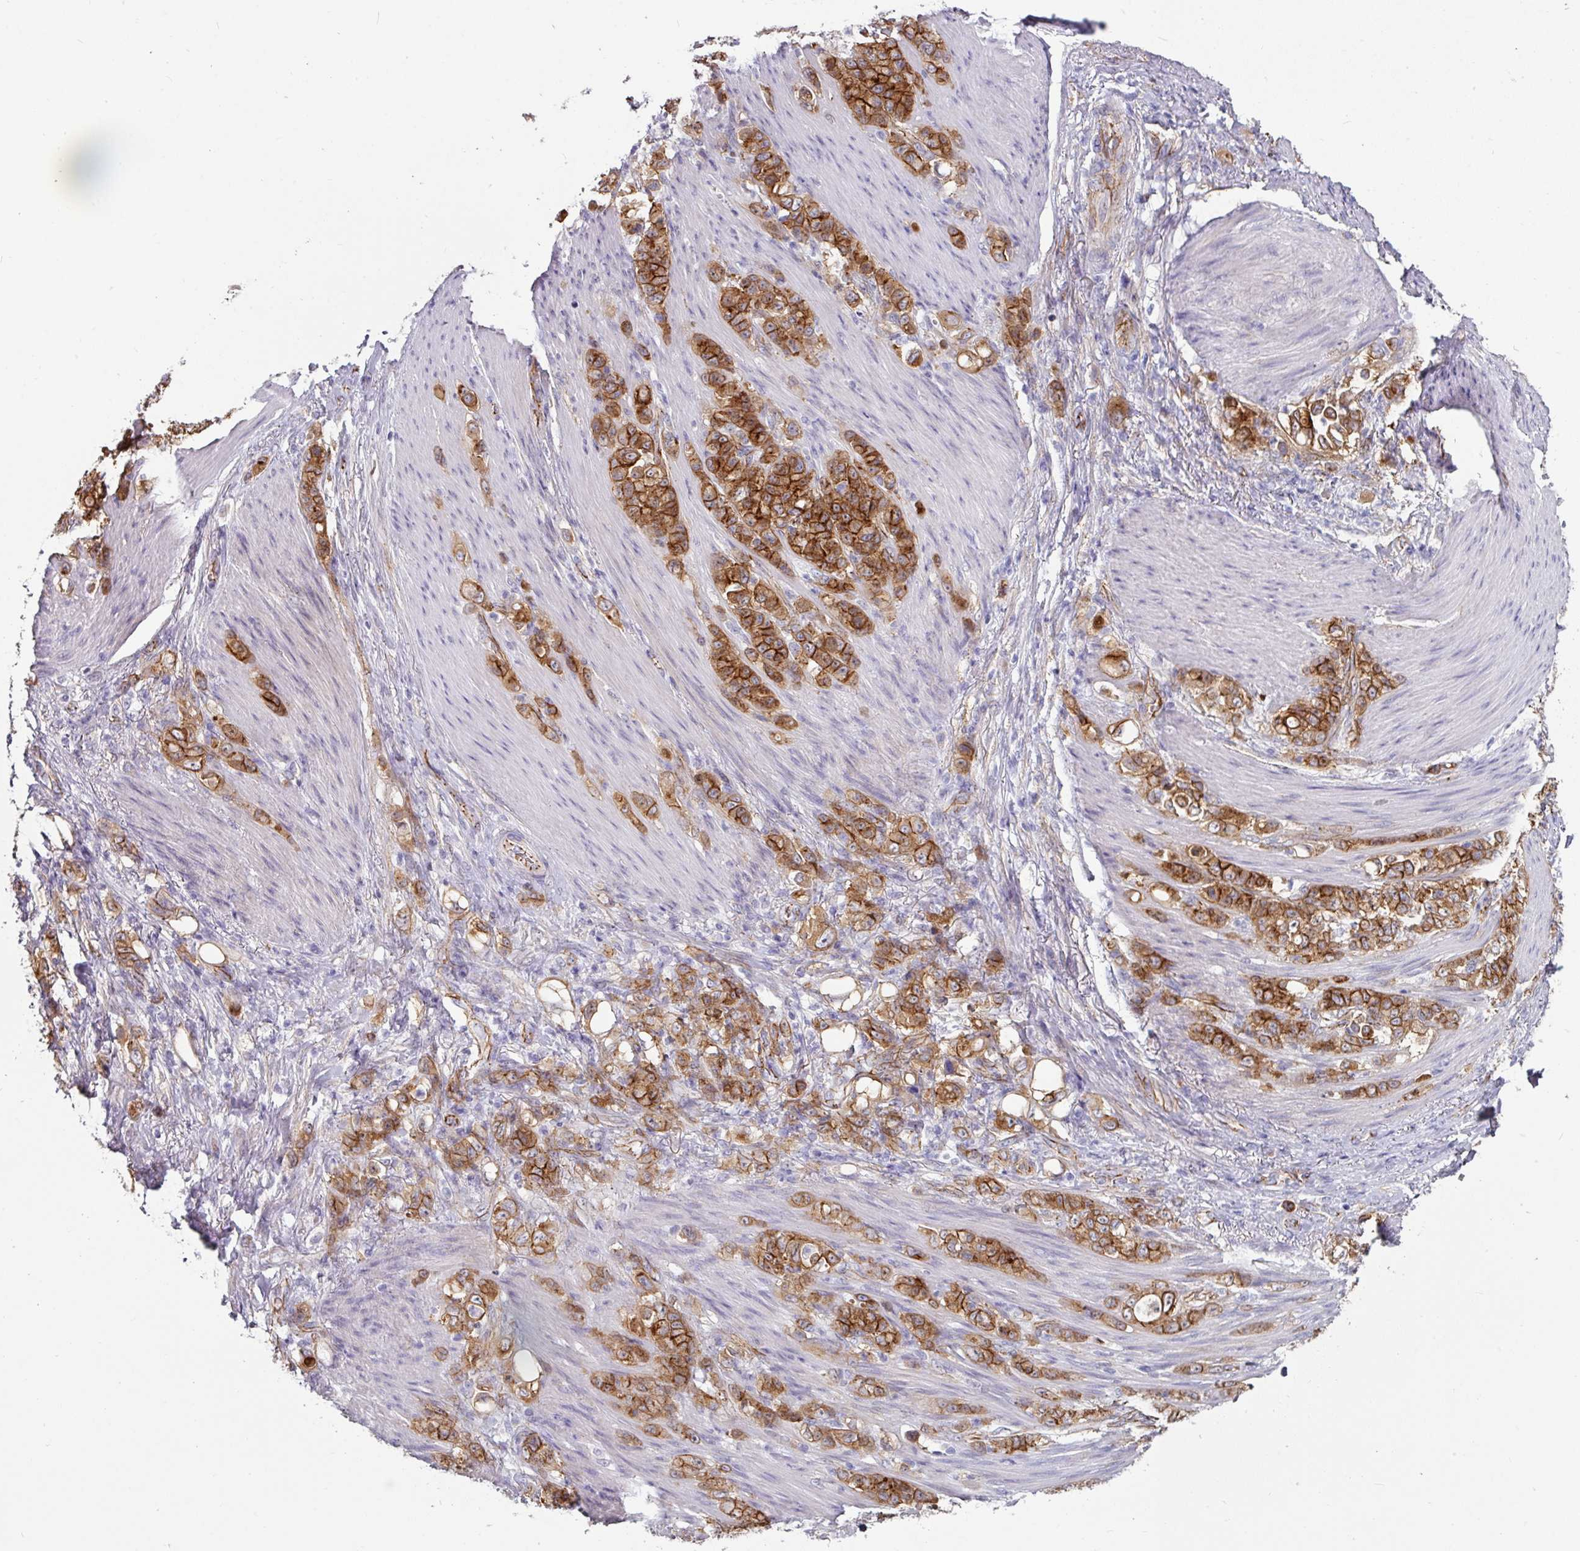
{"staining": {"intensity": "moderate", "quantity": ">75%", "location": "cytoplasmic/membranous"}, "tissue": "stomach cancer", "cell_type": "Tumor cells", "image_type": "cancer", "snomed": [{"axis": "morphology", "description": "Adenocarcinoma, NOS"}, {"axis": "topography", "description": "Stomach"}], "caption": "DAB immunohistochemical staining of human stomach cancer demonstrates moderate cytoplasmic/membranous protein positivity in approximately >75% of tumor cells. (DAB (3,3'-diaminobenzidine) IHC, brown staining for protein, blue staining for nuclei).", "gene": "JUP", "patient": {"sex": "female", "age": 79}}